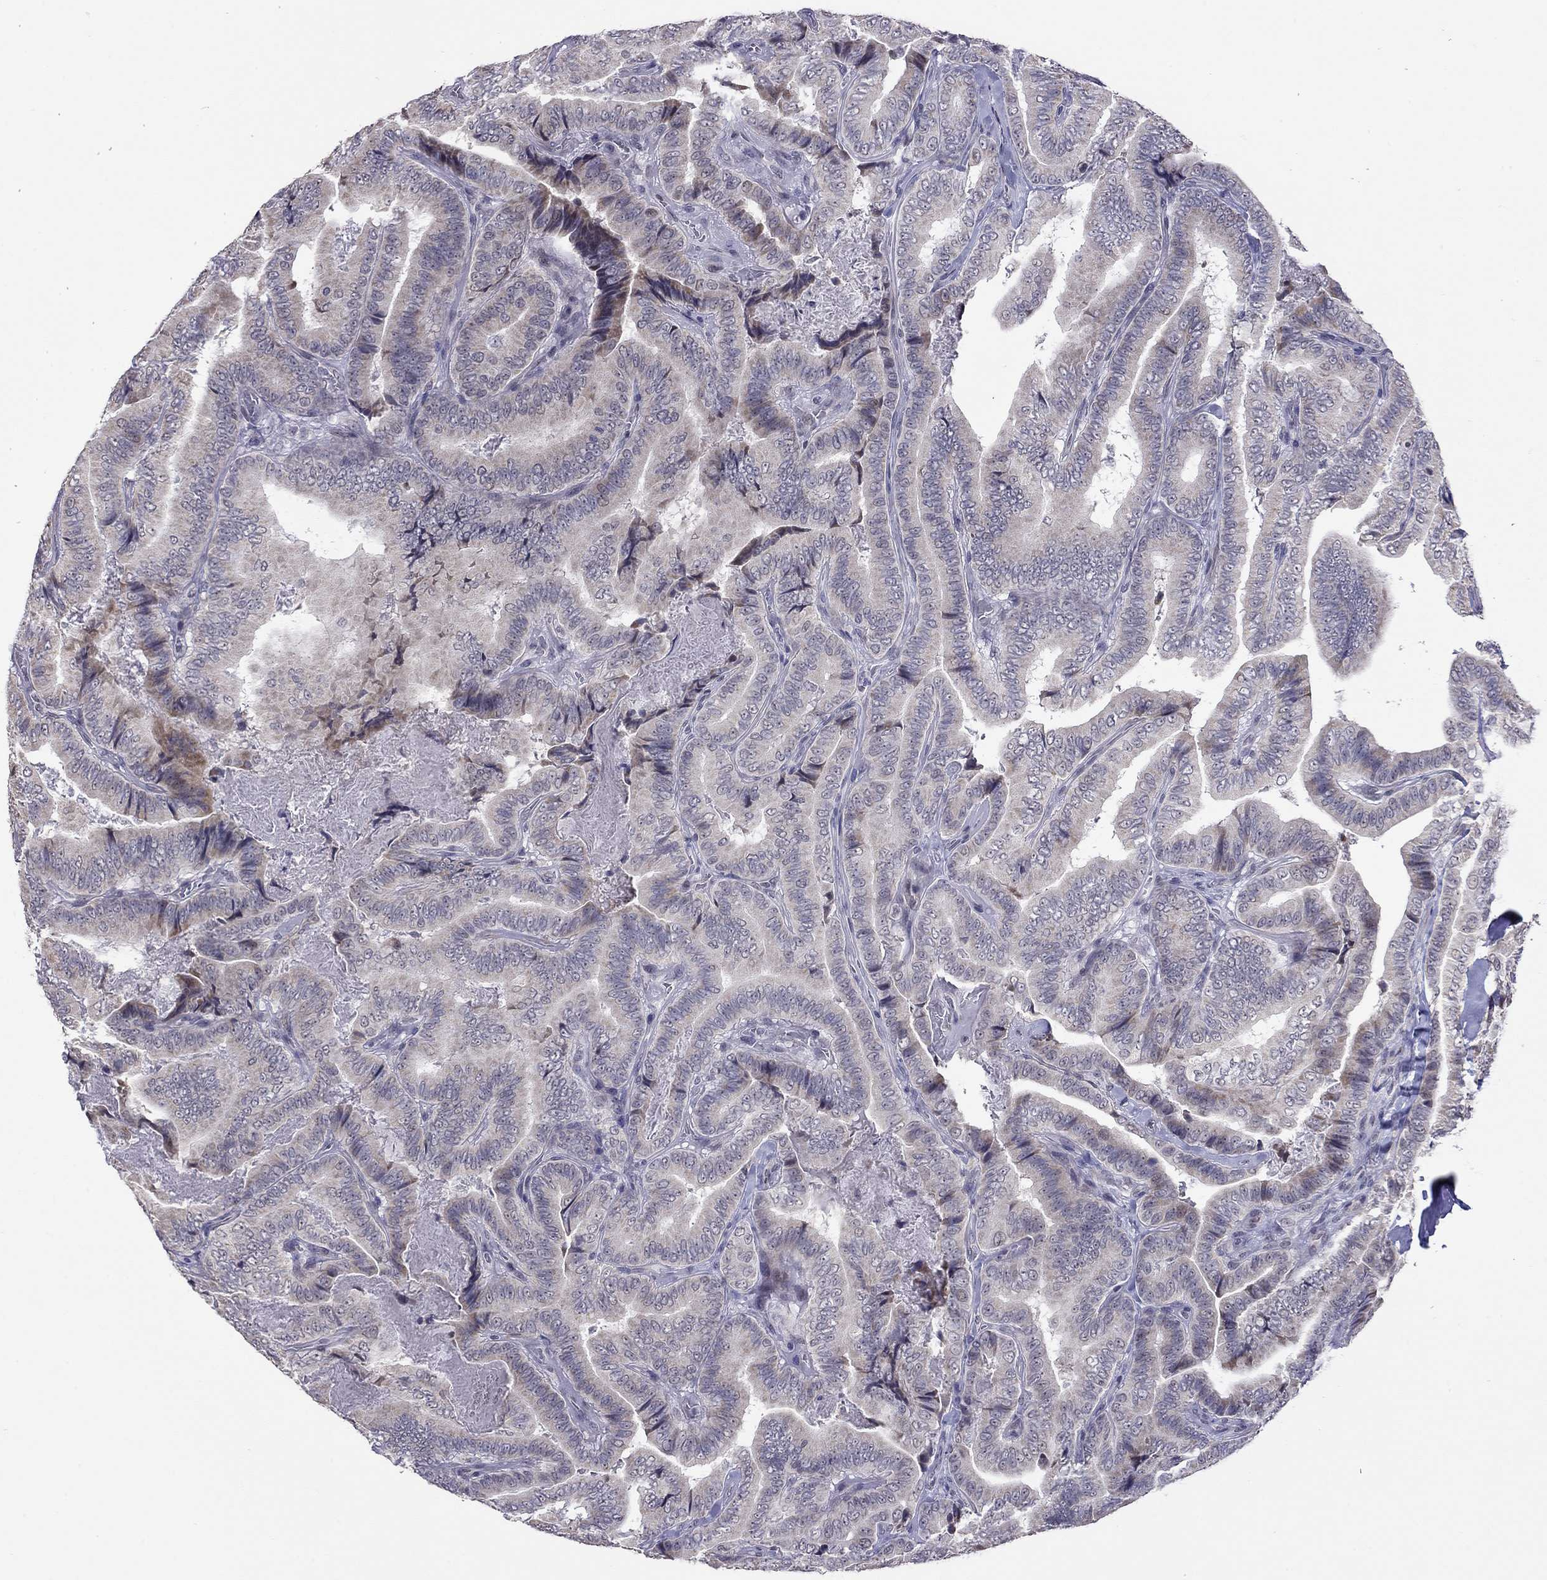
{"staining": {"intensity": "negative", "quantity": "none", "location": "none"}, "tissue": "thyroid cancer", "cell_type": "Tumor cells", "image_type": "cancer", "snomed": [{"axis": "morphology", "description": "Papillary adenocarcinoma, NOS"}, {"axis": "topography", "description": "Thyroid gland"}], "caption": "High magnification brightfield microscopy of papillary adenocarcinoma (thyroid) stained with DAB (brown) and counterstained with hematoxylin (blue): tumor cells show no significant positivity.", "gene": "HES5", "patient": {"sex": "male", "age": 61}}